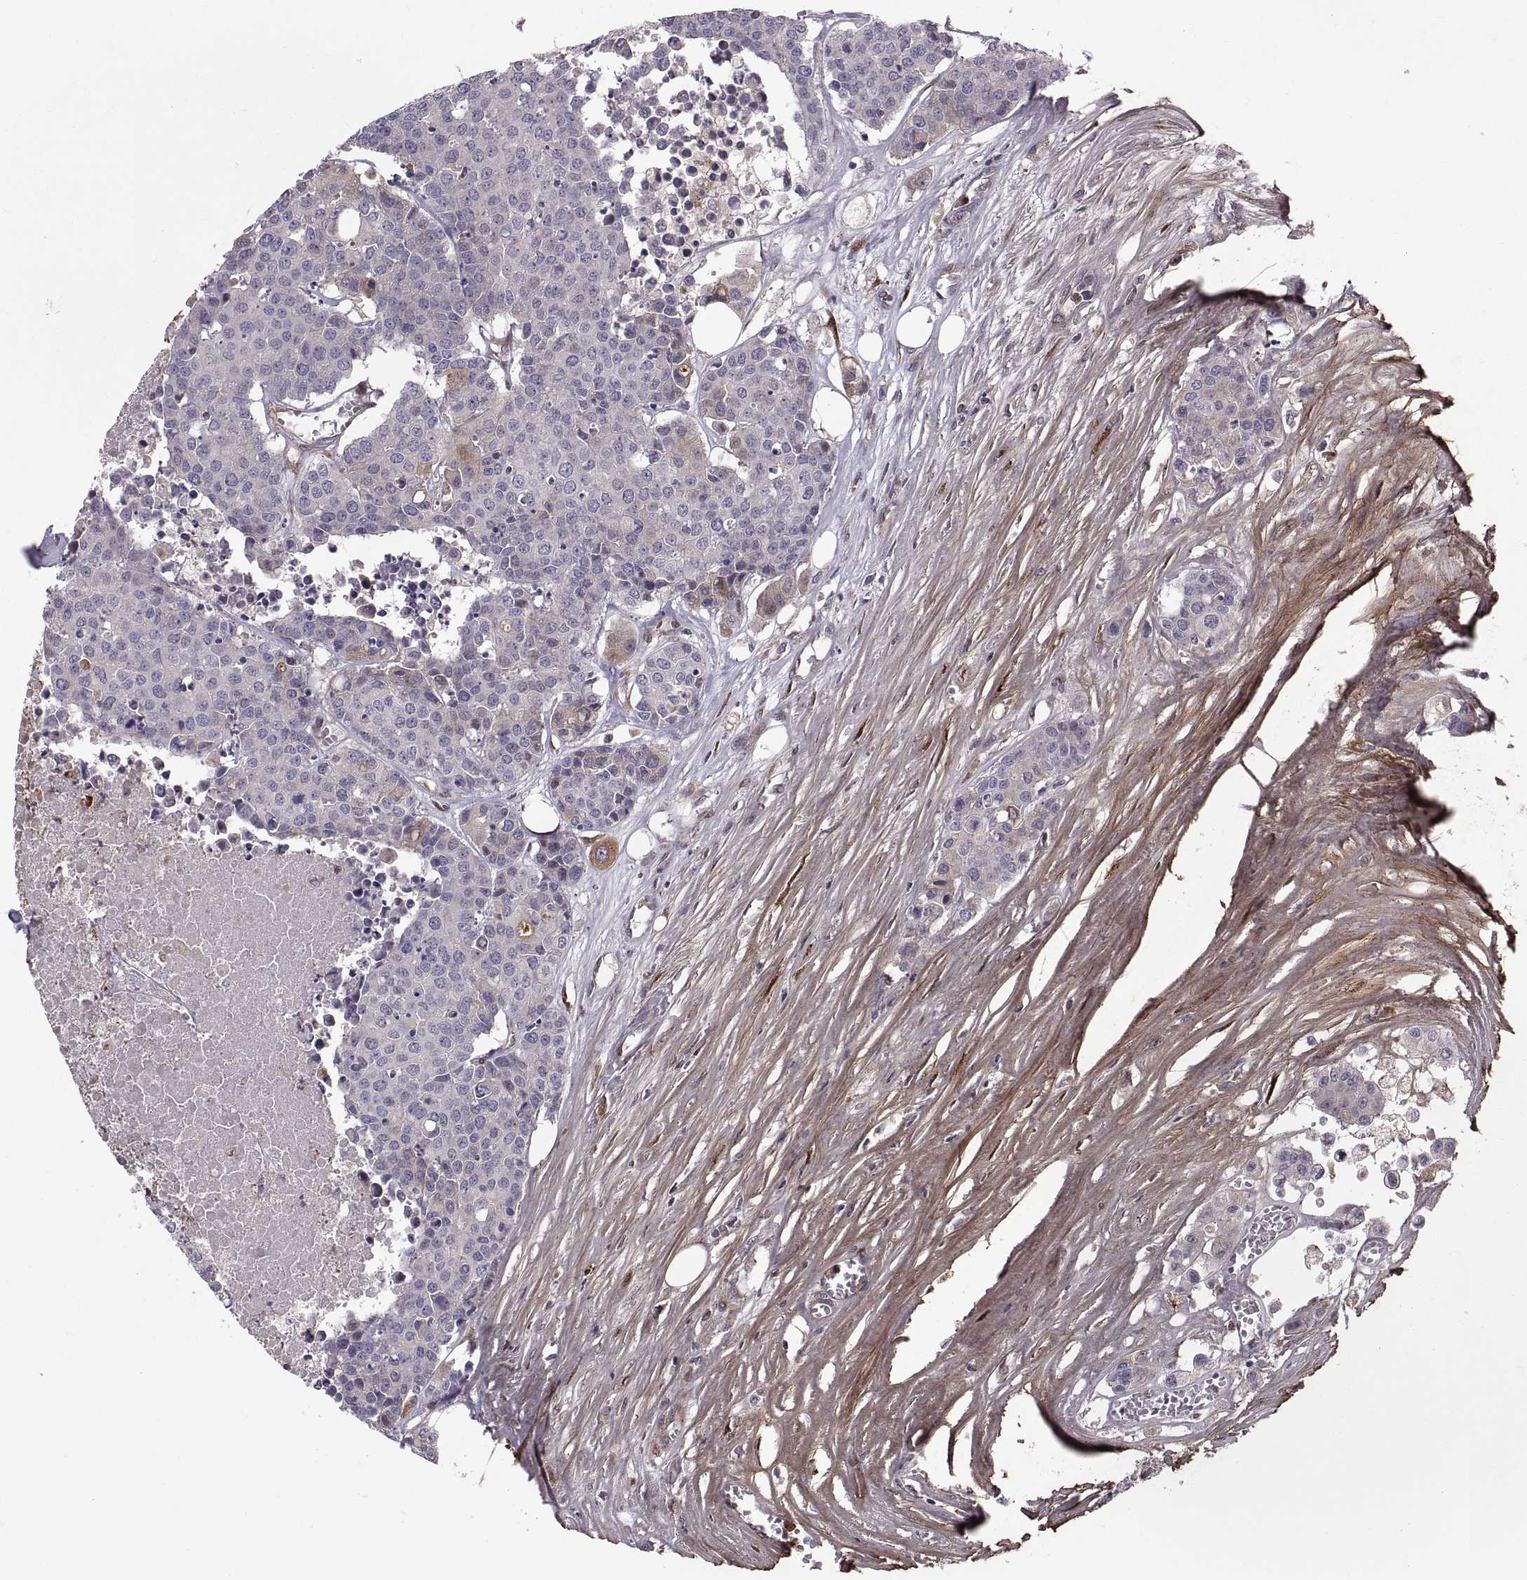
{"staining": {"intensity": "negative", "quantity": "none", "location": "none"}, "tissue": "carcinoid", "cell_type": "Tumor cells", "image_type": "cancer", "snomed": [{"axis": "morphology", "description": "Carcinoid, malignant, NOS"}, {"axis": "topography", "description": "Colon"}], "caption": "Micrograph shows no significant protein positivity in tumor cells of carcinoid. (Stains: DAB (3,3'-diaminobenzidine) immunohistochemistry (IHC) with hematoxylin counter stain, Microscopy: brightfield microscopy at high magnification).", "gene": "TESC", "patient": {"sex": "male", "age": 81}}